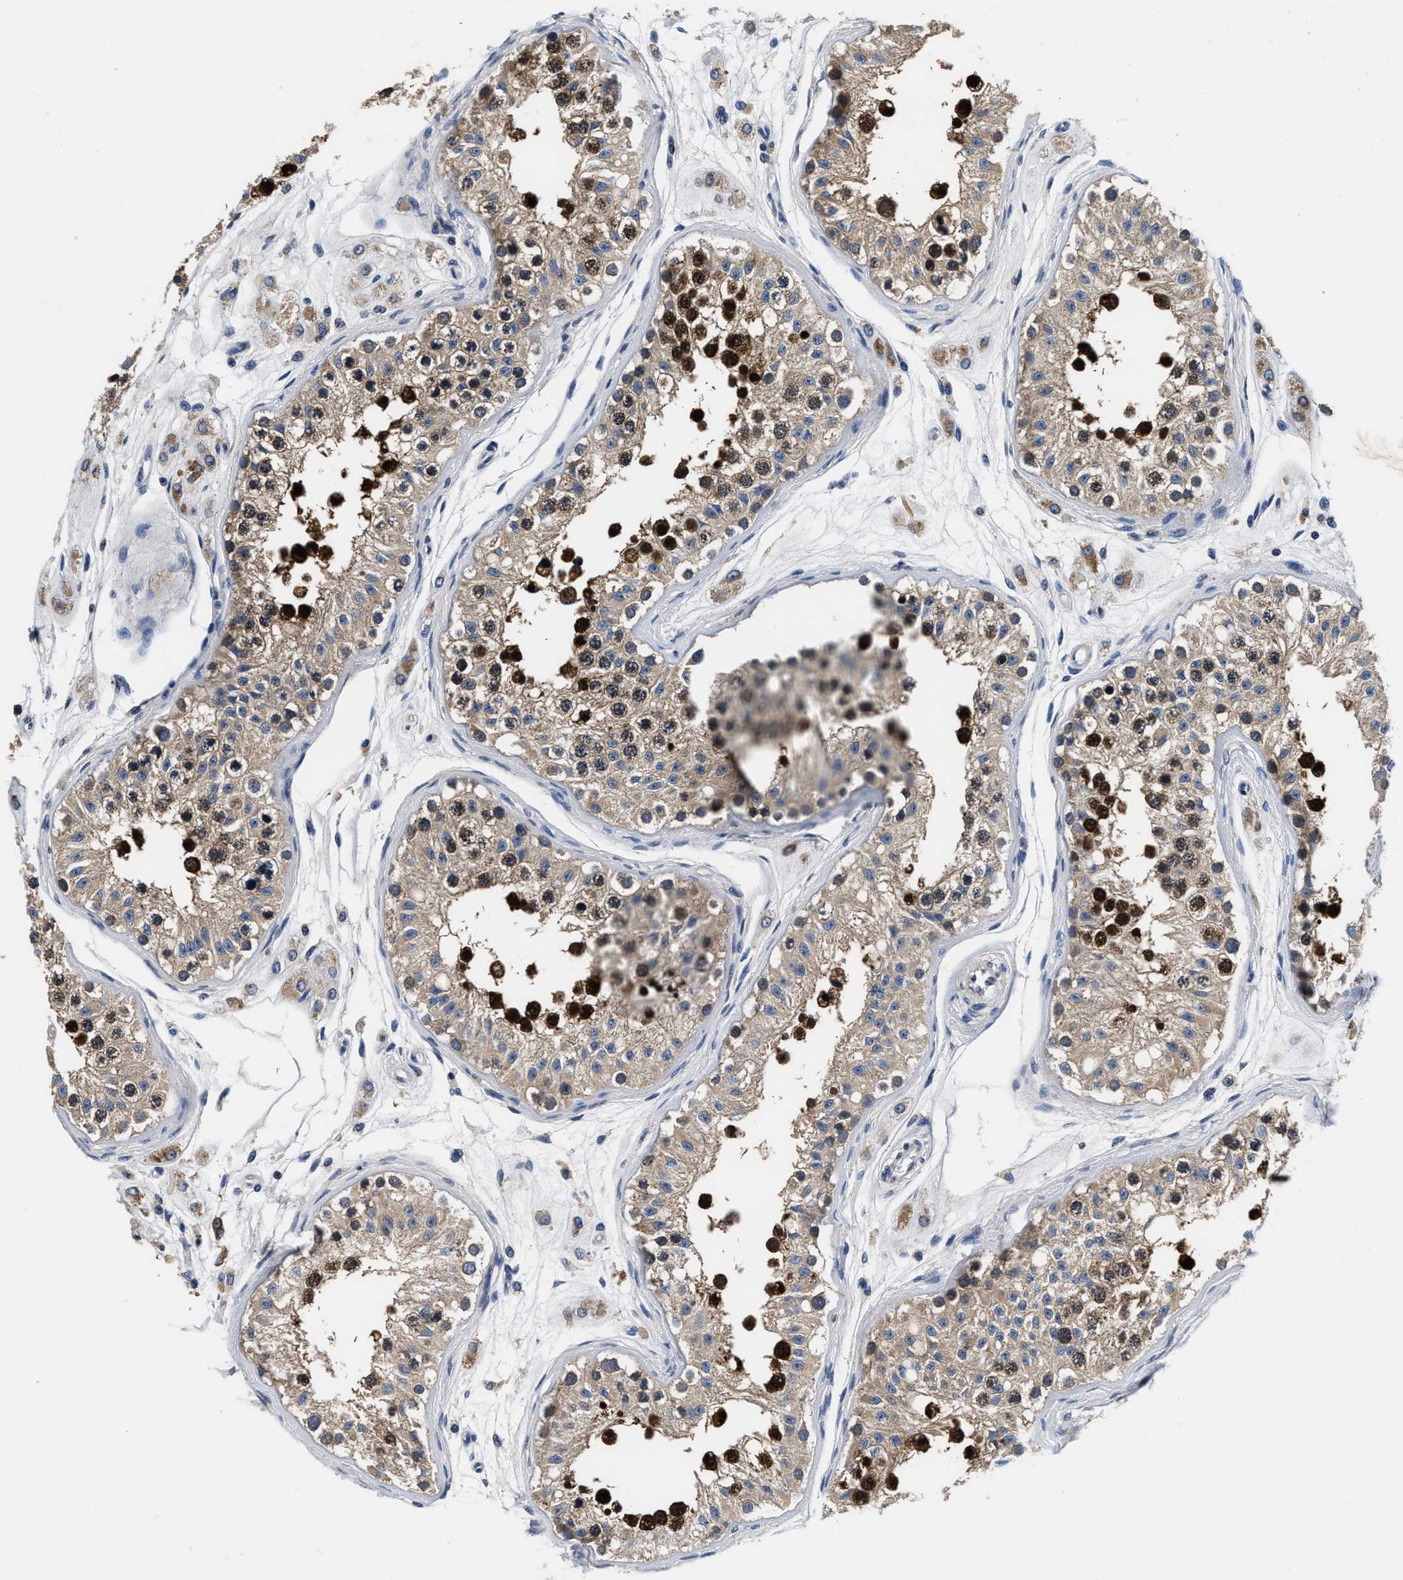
{"staining": {"intensity": "strong", "quantity": ">75%", "location": "cytoplasmic/membranous,nuclear"}, "tissue": "testis", "cell_type": "Cells in seminiferous ducts", "image_type": "normal", "snomed": [{"axis": "morphology", "description": "Normal tissue, NOS"}, {"axis": "morphology", "description": "Adenocarcinoma, metastatic, NOS"}, {"axis": "topography", "description": "Testis"}], "caption": "Immunohistochemistry staining of unremarkable testis, which shows high levels of strong cytoplasmic/membranous,nuclear staining in approximately >75% of cells in seminiferous ducts indicating strong cytoplasmic/membranous,nuclear protein staining. The staining was performed using DAB (brown) for protein detection and nuclei were counterstained in hematoxylin (blue).", "gene": "ANKIB1", "patient": {"sex": "male", "age": 26}}